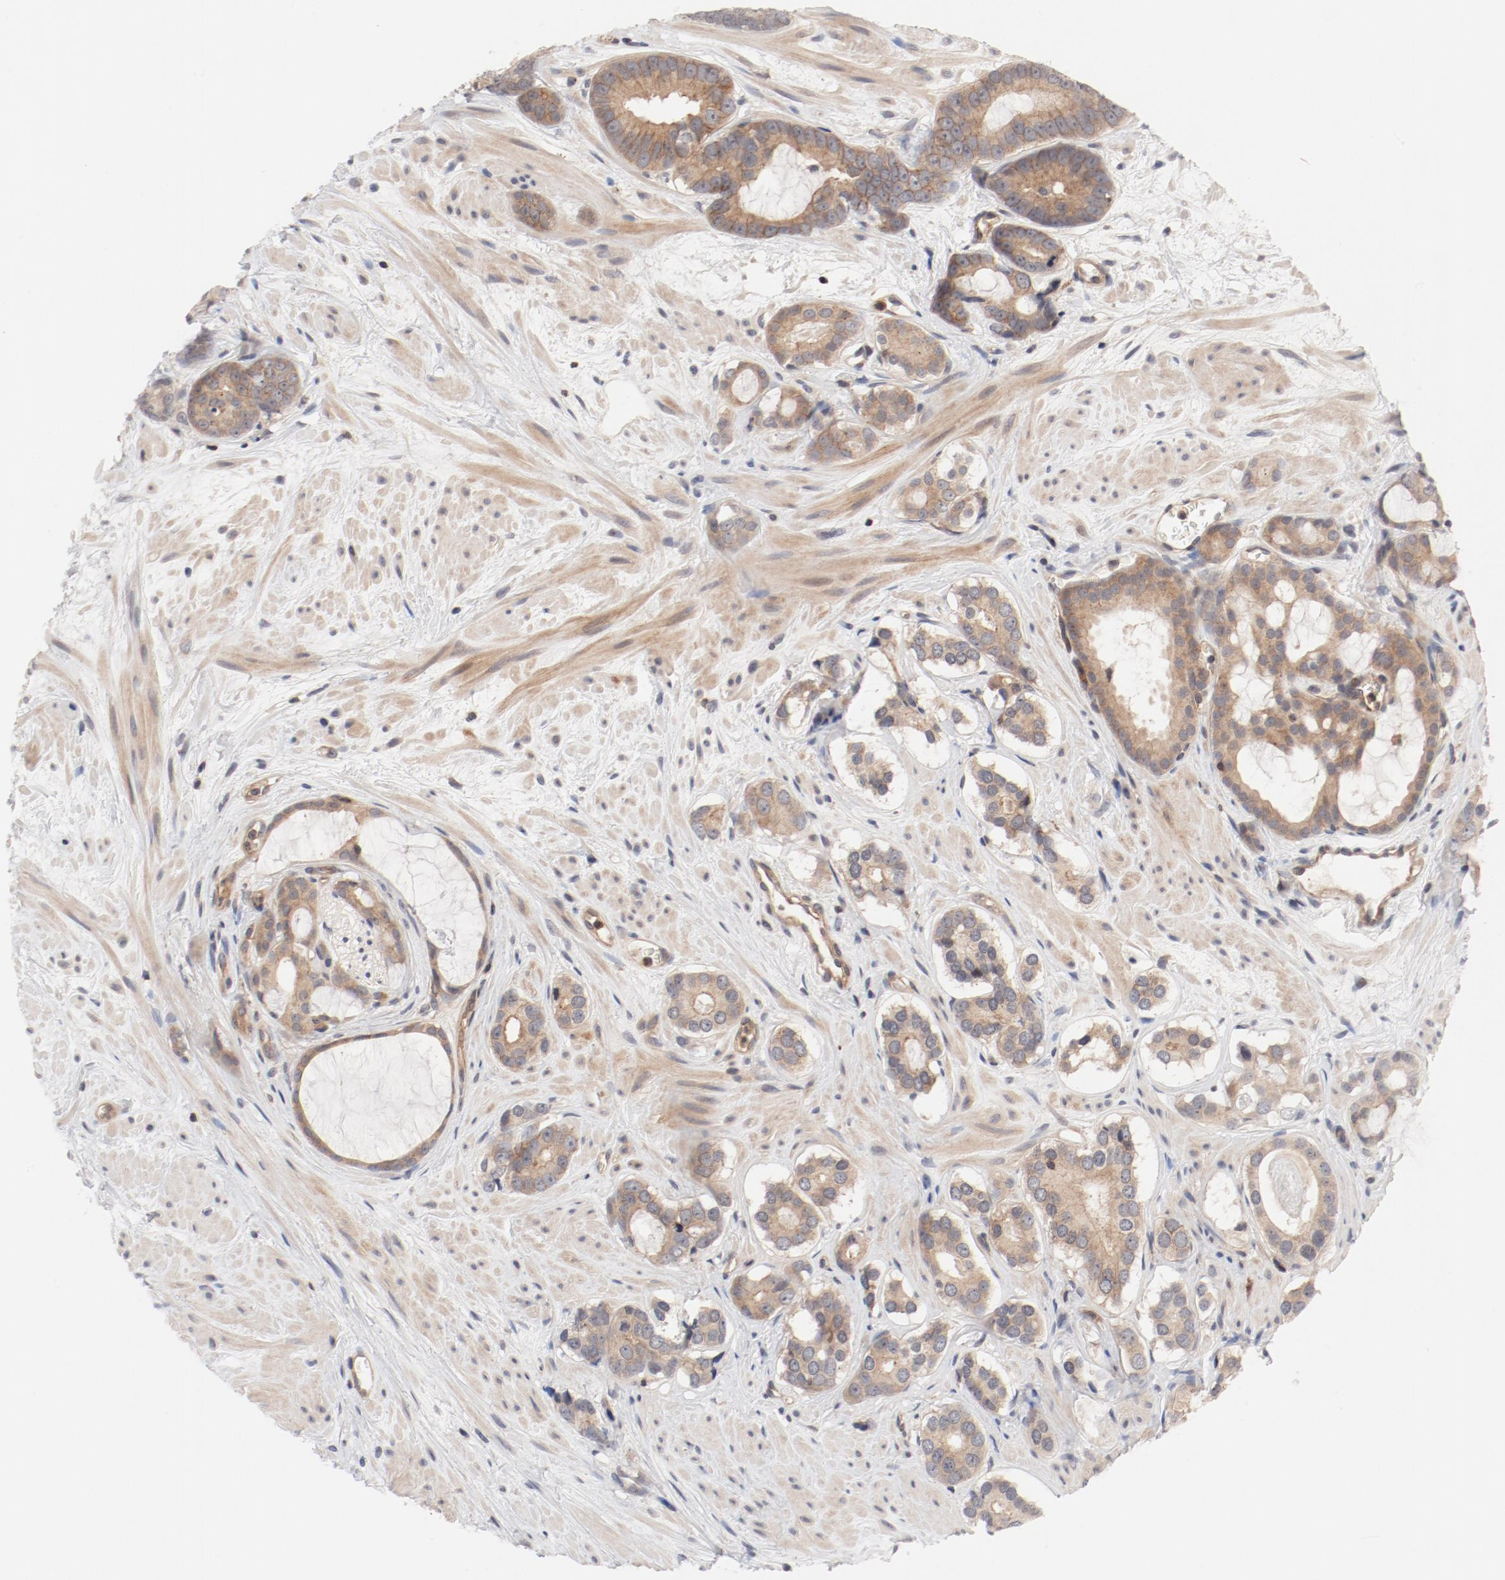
{"staining": {"intensity": "moderate", "quantity": "25%-75%", "location": "cytoplasmic/membranous"}, "tissue": "prostate cancer", "cell_type": "Tumor cells", "image_type": "cancer", "snomed": [{"axis": "morphology", "description": "Adenocarcinoma, Low grade"}, {"axis": "topography", "description": "Prostate"}], "caption": "A micrograph of prostate cancer stained for a protein exhibits moderate cytoplasmic/membranous brown staining in tumor cells.", "gene": "ZNF267", "patient": {"sex": "male", "age": 57}}